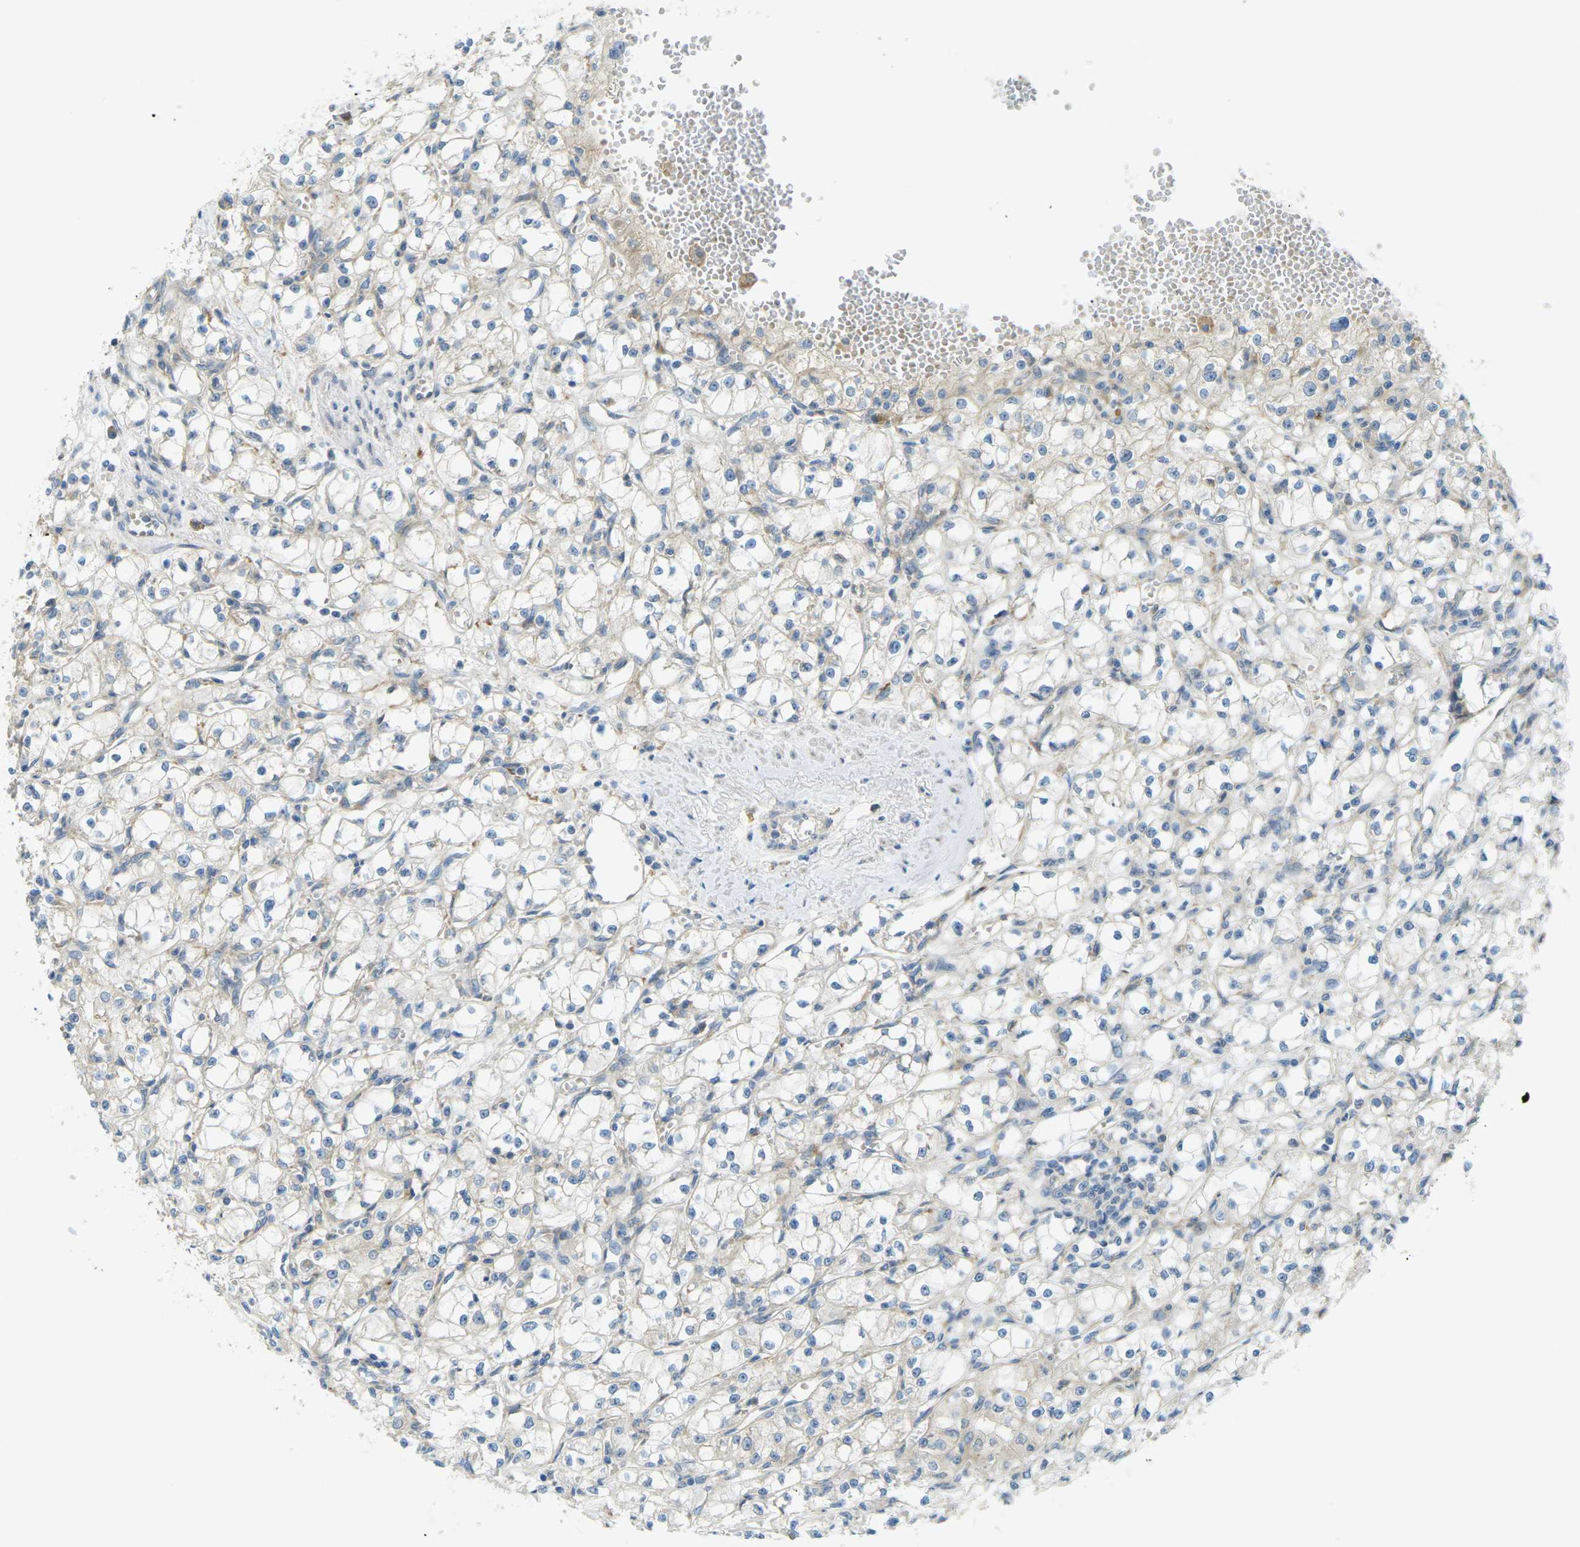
{"staining": {"intensity": "negative", "quantity": "none", "location": "none"}, "tissue": "renal cancer", "cell_type": "Tumor cells", "image_type": "cancer", "snomed": [{"axis": "morphology", "description": "Adenocarcinoma, NOS"}, {"axis": "topography", "description": "Kidney"}], "caption": "Adenocarcinoma (renal) was stained to show a protein in brown. There is no significant staining in tumor cells.", "gene": "MYLK4", "patient": {"sex": "male", "age": 56}}